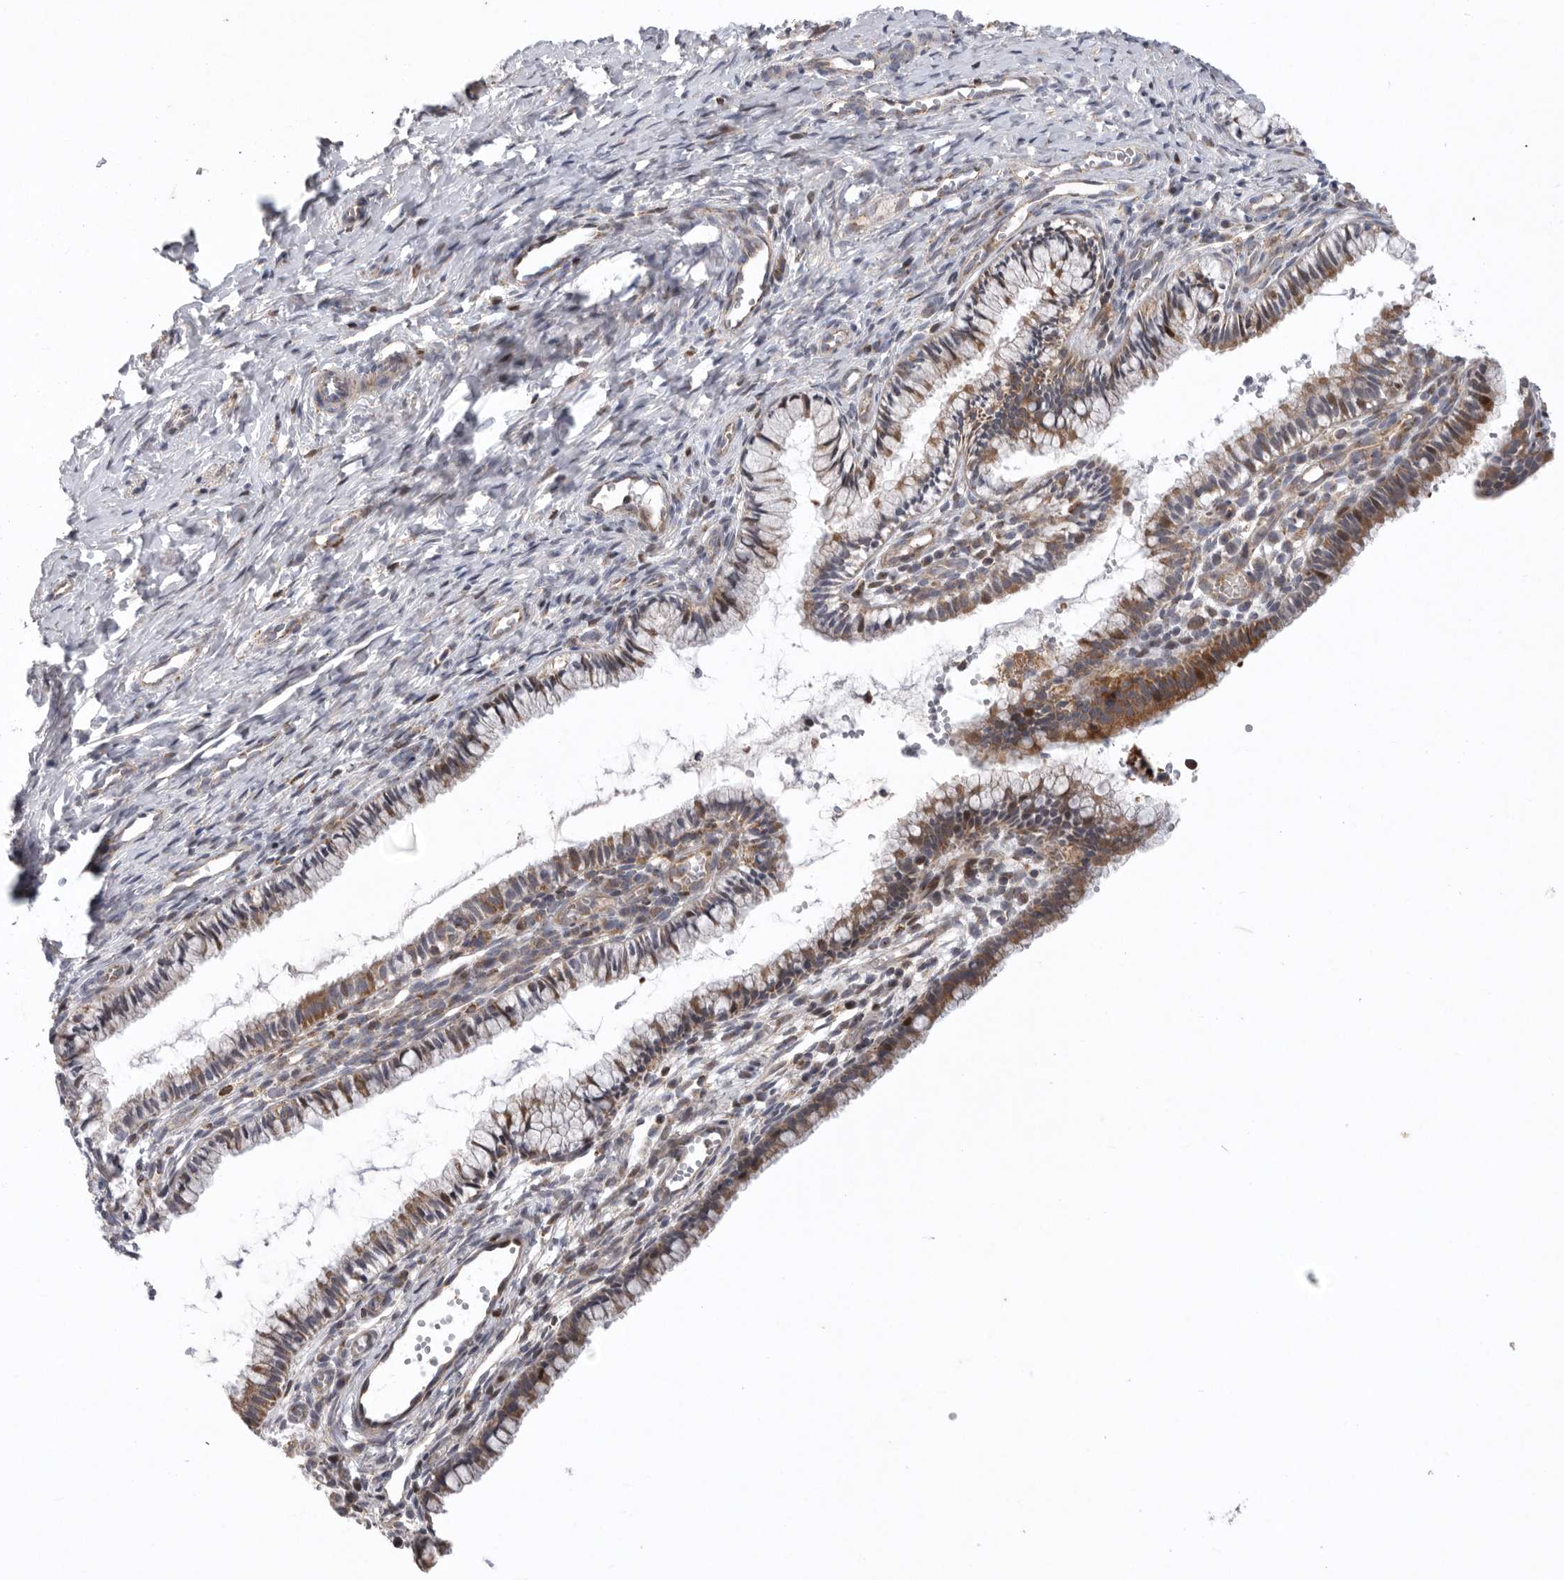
{"staining": {"intensity": "moderate", "quantity": ">75%", "location": "cytoplasmic/membranous"}, "tissue": "cervix", "cell_type": "Glandular cells", "image_type": "normal", "snomed": [{"axis": "morphology", "description": "Normal tissue, NOS"}, {"axis": "topography", "description": "Cervix"}], "caption": "Moderate cytoplasmic/membranous staining for a protein is seen in about >75% of glandular cells of benign cervix using immunohistochemistry.", "gene": "MPZL1", "patient": {"sex": "female", "age": 27}}